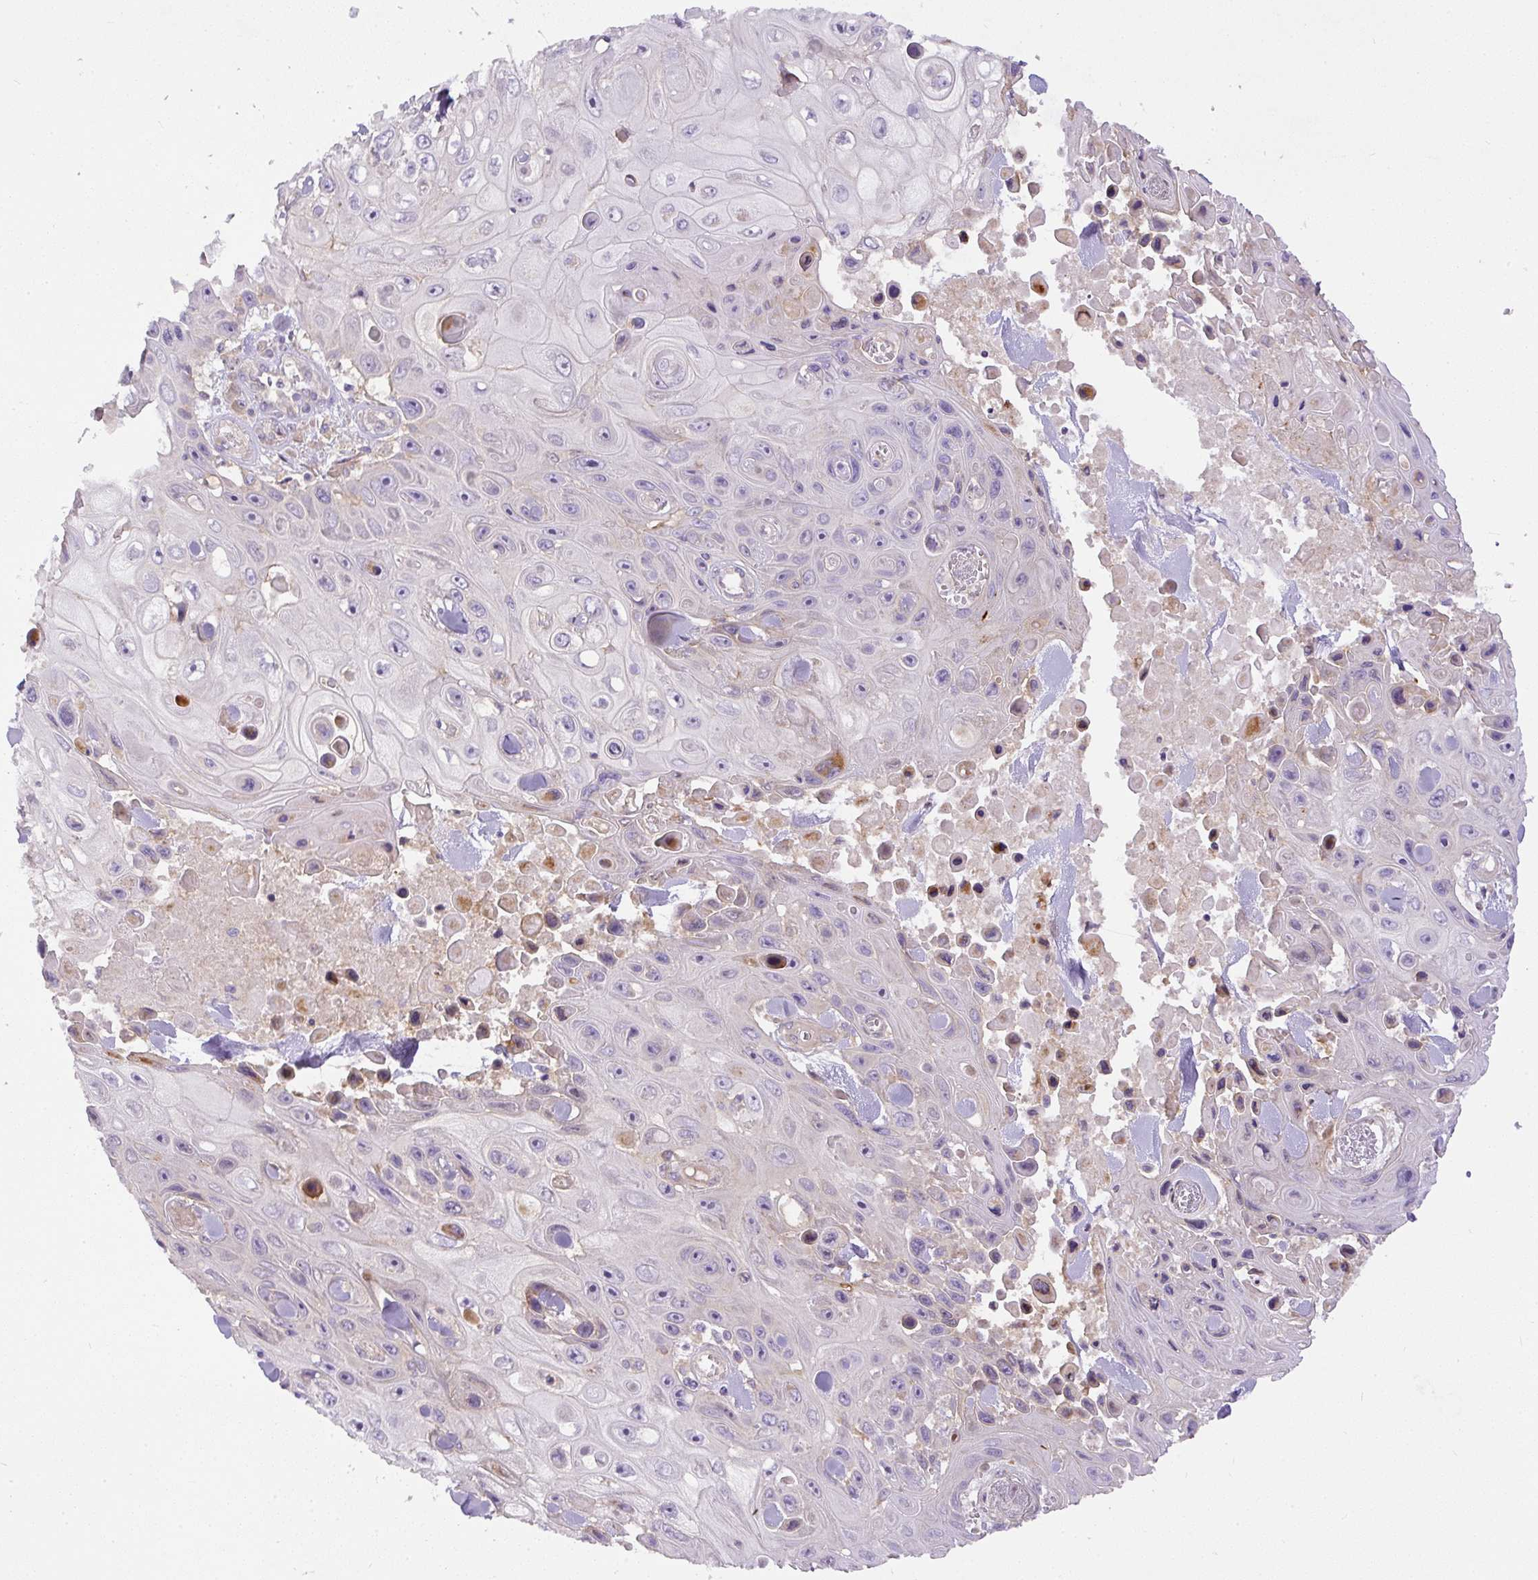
{"staining": {"intensity": "negative", "quantity": "none", "location": "none"}, "tissue": "skin cancer", "cell_type": "Tumor cells", "image_type": "cancer", "snomed": [{"axis": "morphology", "description": "Squamous cell carcinoma, NOS"}, {"axis": "topography", "description": "Skin"}], "caption": "A high-resolution micrograph shows IHC staining of skin cancer (squamous cell carcinoma), which demonstrates no significant expression in tumor cells.", "gene": "DAPK1", "patient": {"sex": "male", "age": 82}}